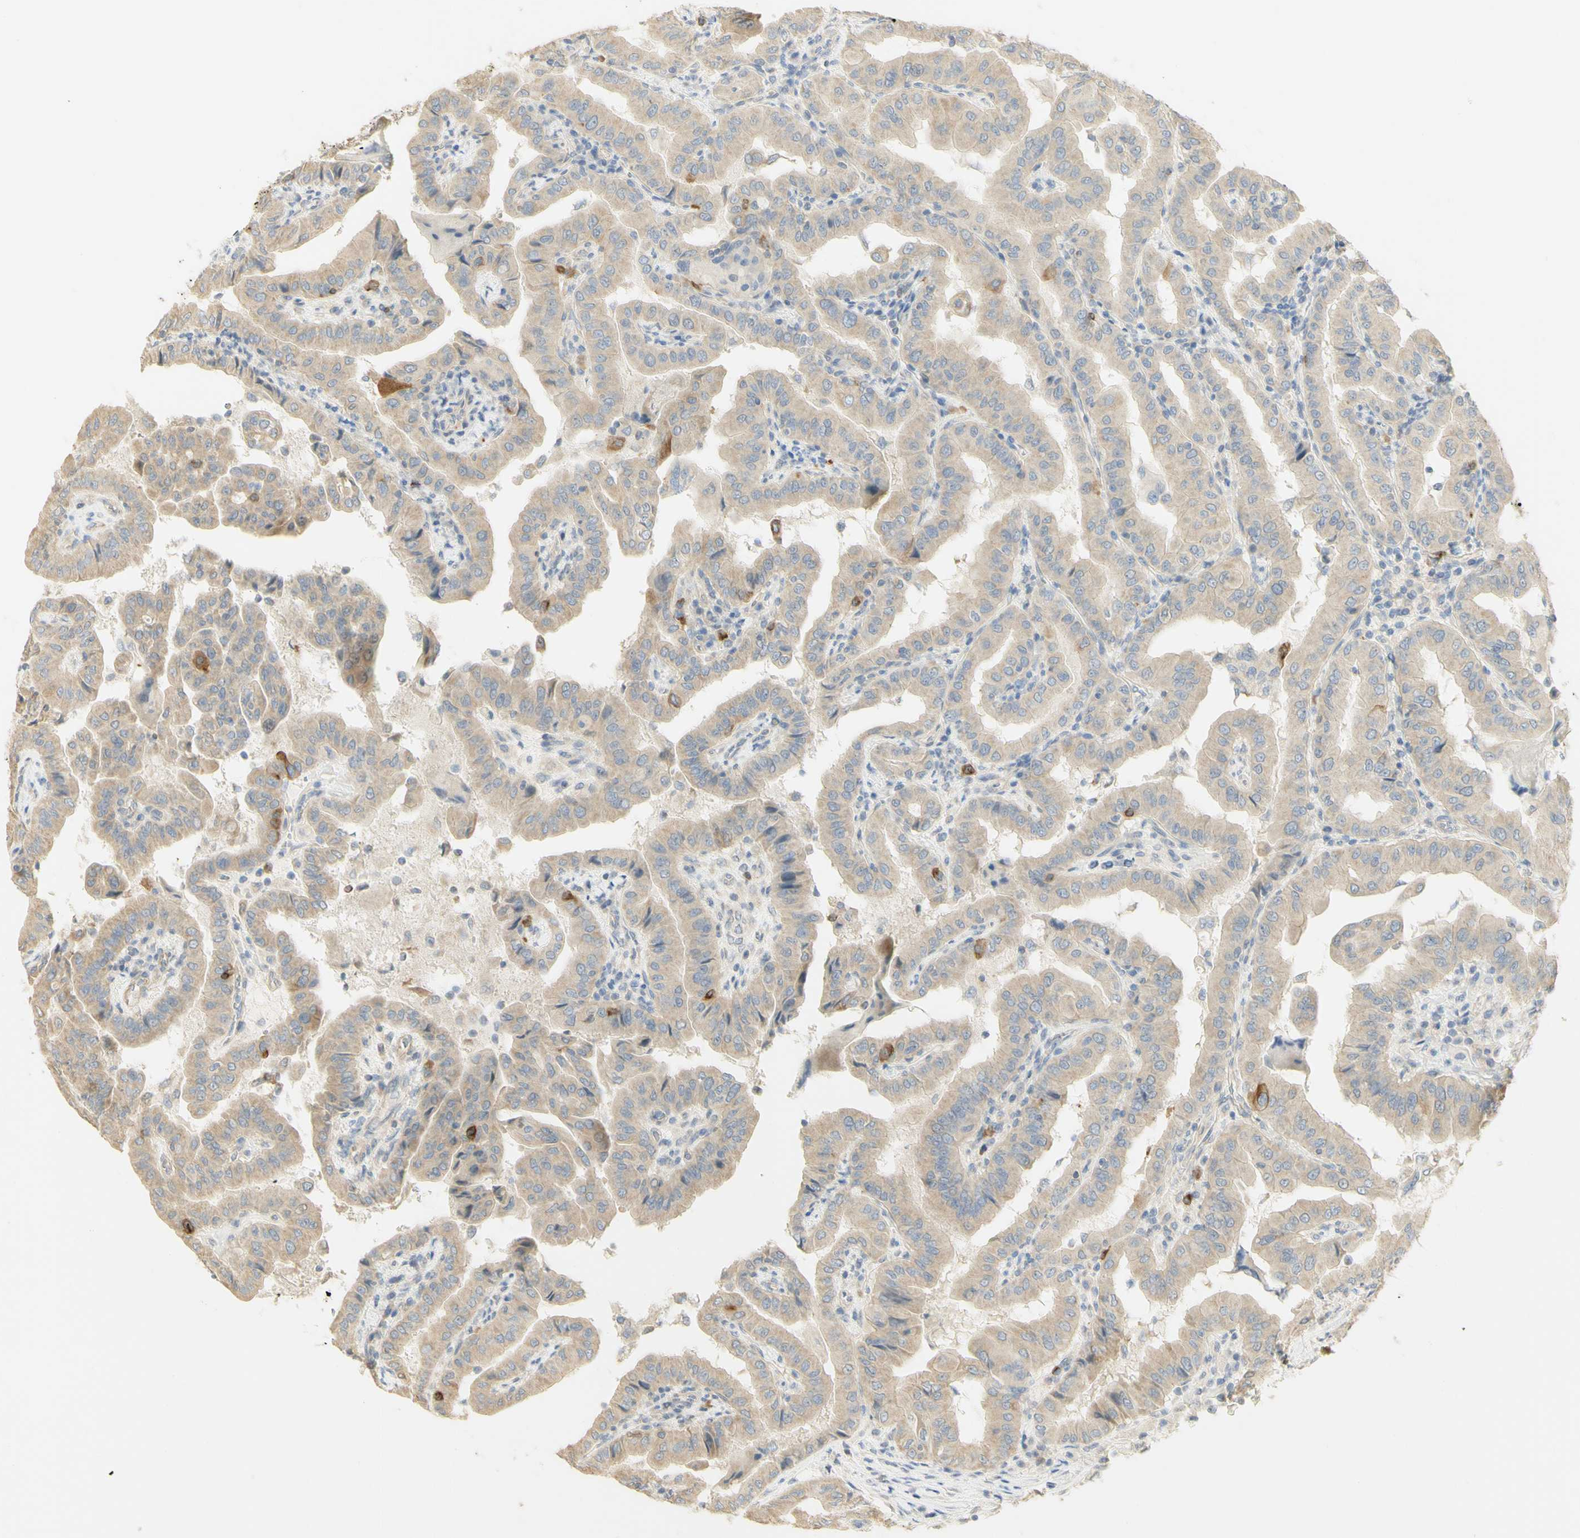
{"staining": {"intensity": "weak", "quantity": ">75%", "location": "cytoplasmic/membranous"}, "tissue": "thyroid cancer", "cell_type": "Tumor cells", "image_type": "cancer", "snomed": [{"axis": "morphology", "description": "Papillary adenocarcinoma, NOS"}, {"axis": "topography", "description": "Thyroid gland"}], "caption": "The immunohistochemical stain labels weak cytoplasmic/membranous positivity in tumor cells of papillary adenocarcinoma (thyroid) tissue.", "gene": "KIF11", "patient": {"sex": "male", "age": 33}}